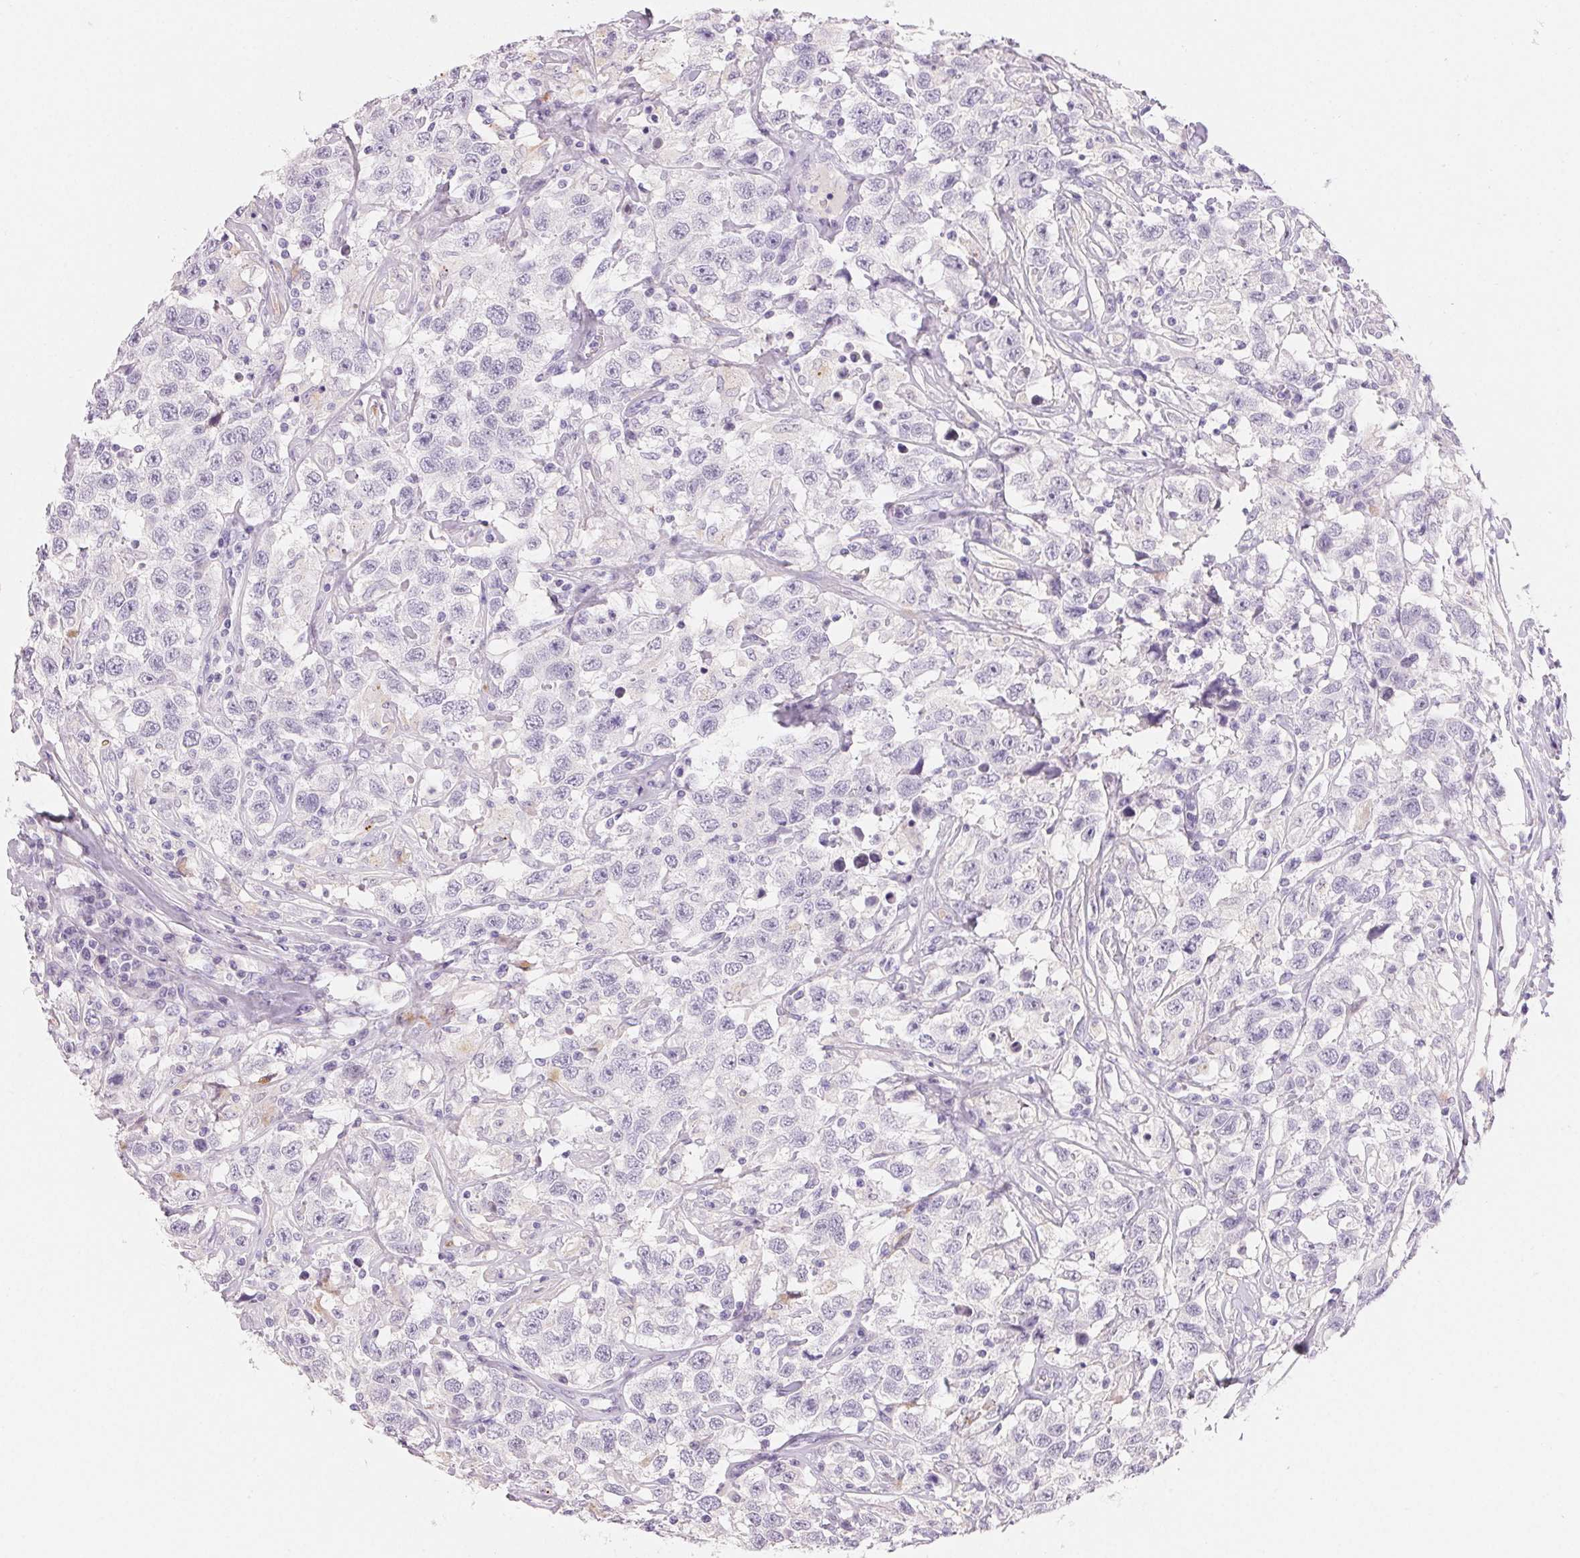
{"staining": {"intensity": "negative", "quantity": "none", "location": "none"}, "tissue": "testis cancer", "cell_type": "Tumor cells", "image_type": "cancer", "snomed": [{"axis": "morphology", "description": "Seminoma, NOS"}, {"axis": "topography", "description": "Testis"}], "caption": "This is an IHC image of testis seminoma. There is no staining in tumor cells.", "gene": "BPIFB2", "patient": {"sex": "male", "age": 41}}